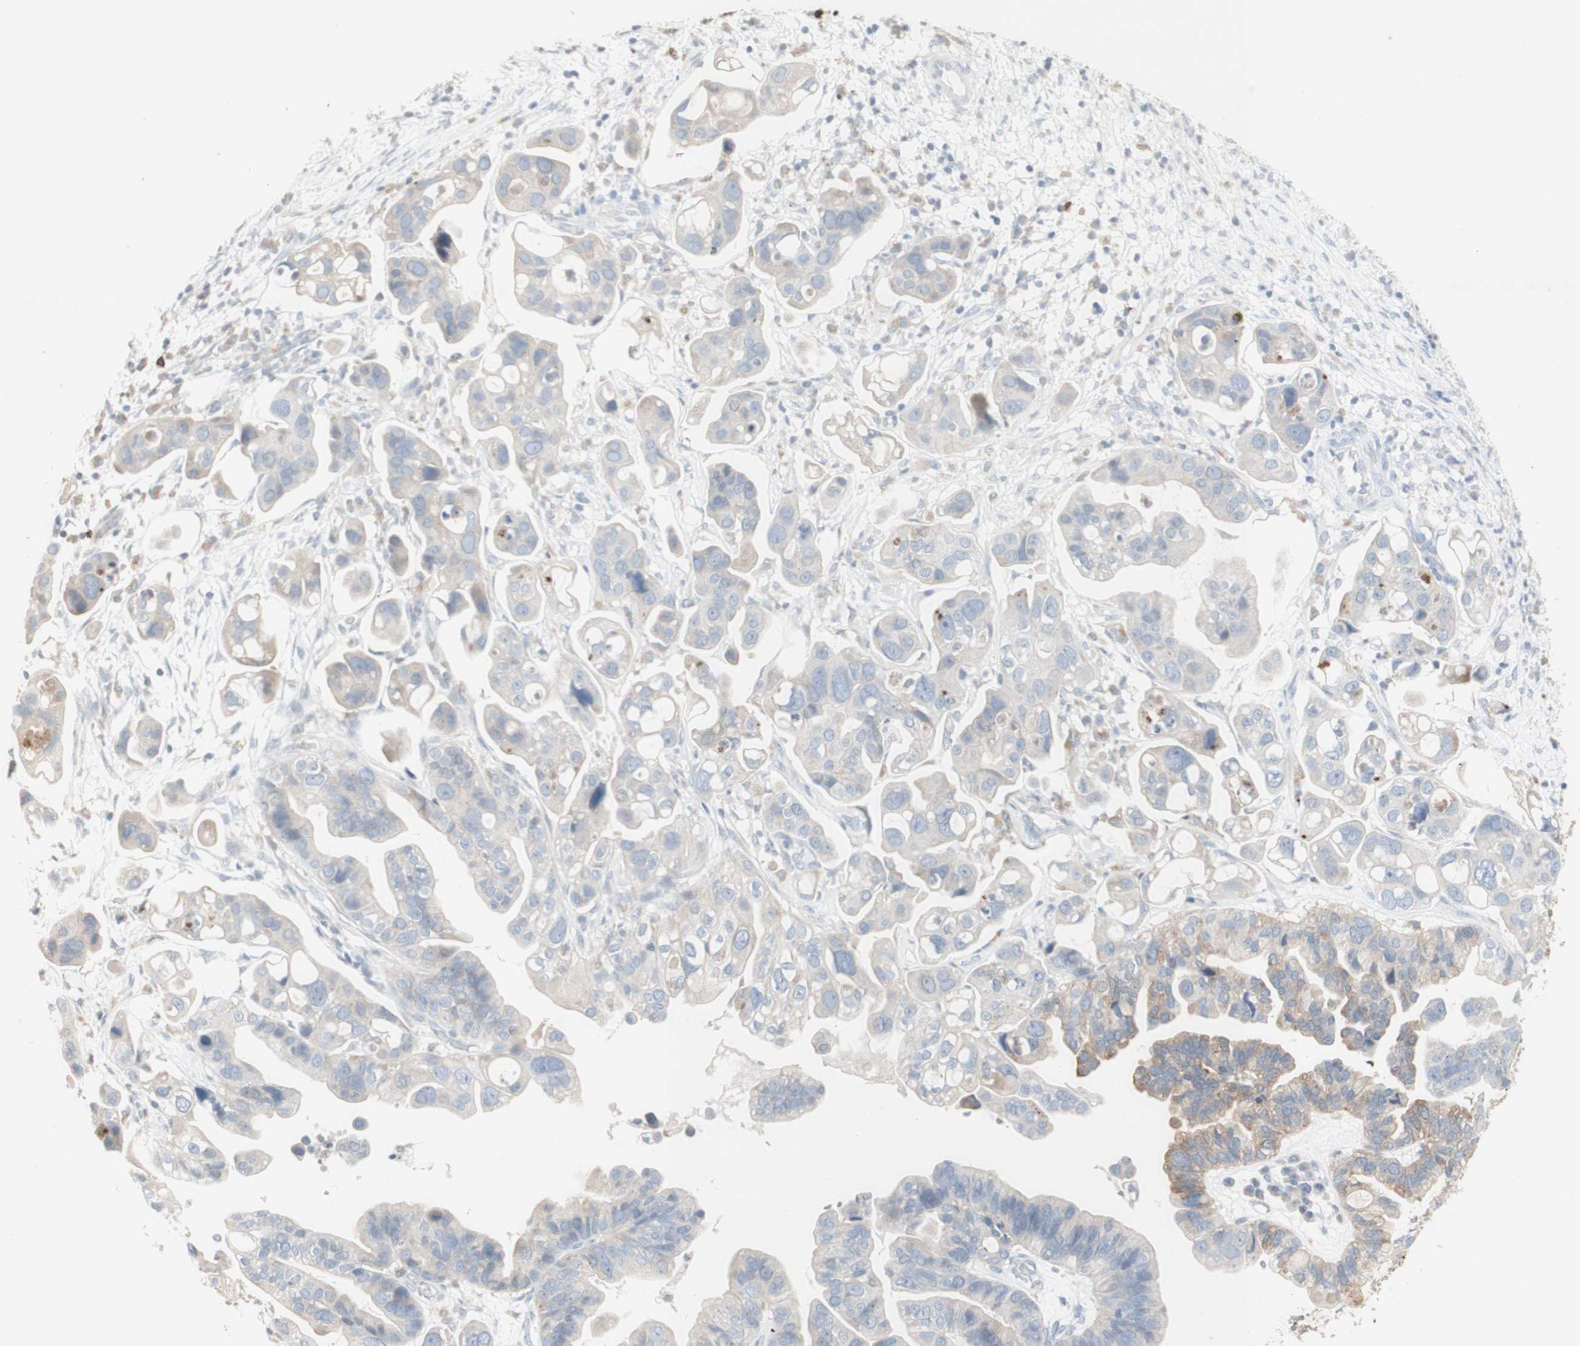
{"staining": {"intensity": "moderate", "quantity": "<25%", "location": "cytoplasmic/membranous"}, "tissue": "ovarian cancer", "cell_type": "Tumor cells", "image_type": "cancer", "snomed": [{"axis": "morphology", "description": "Cystadenocarcinoma, serous, NOS"}, {"axis": "topography", "description": "Ovary"}], "caption": "Protein positivity by IHC shows moderate cytoplasmic/membranous expression in about <25% of tumor cells in ovarian cancer (serous cystadenocarcinoma).", "gene": "ATP6V1B1", "patient": {"sex": "female", "age": 56}}